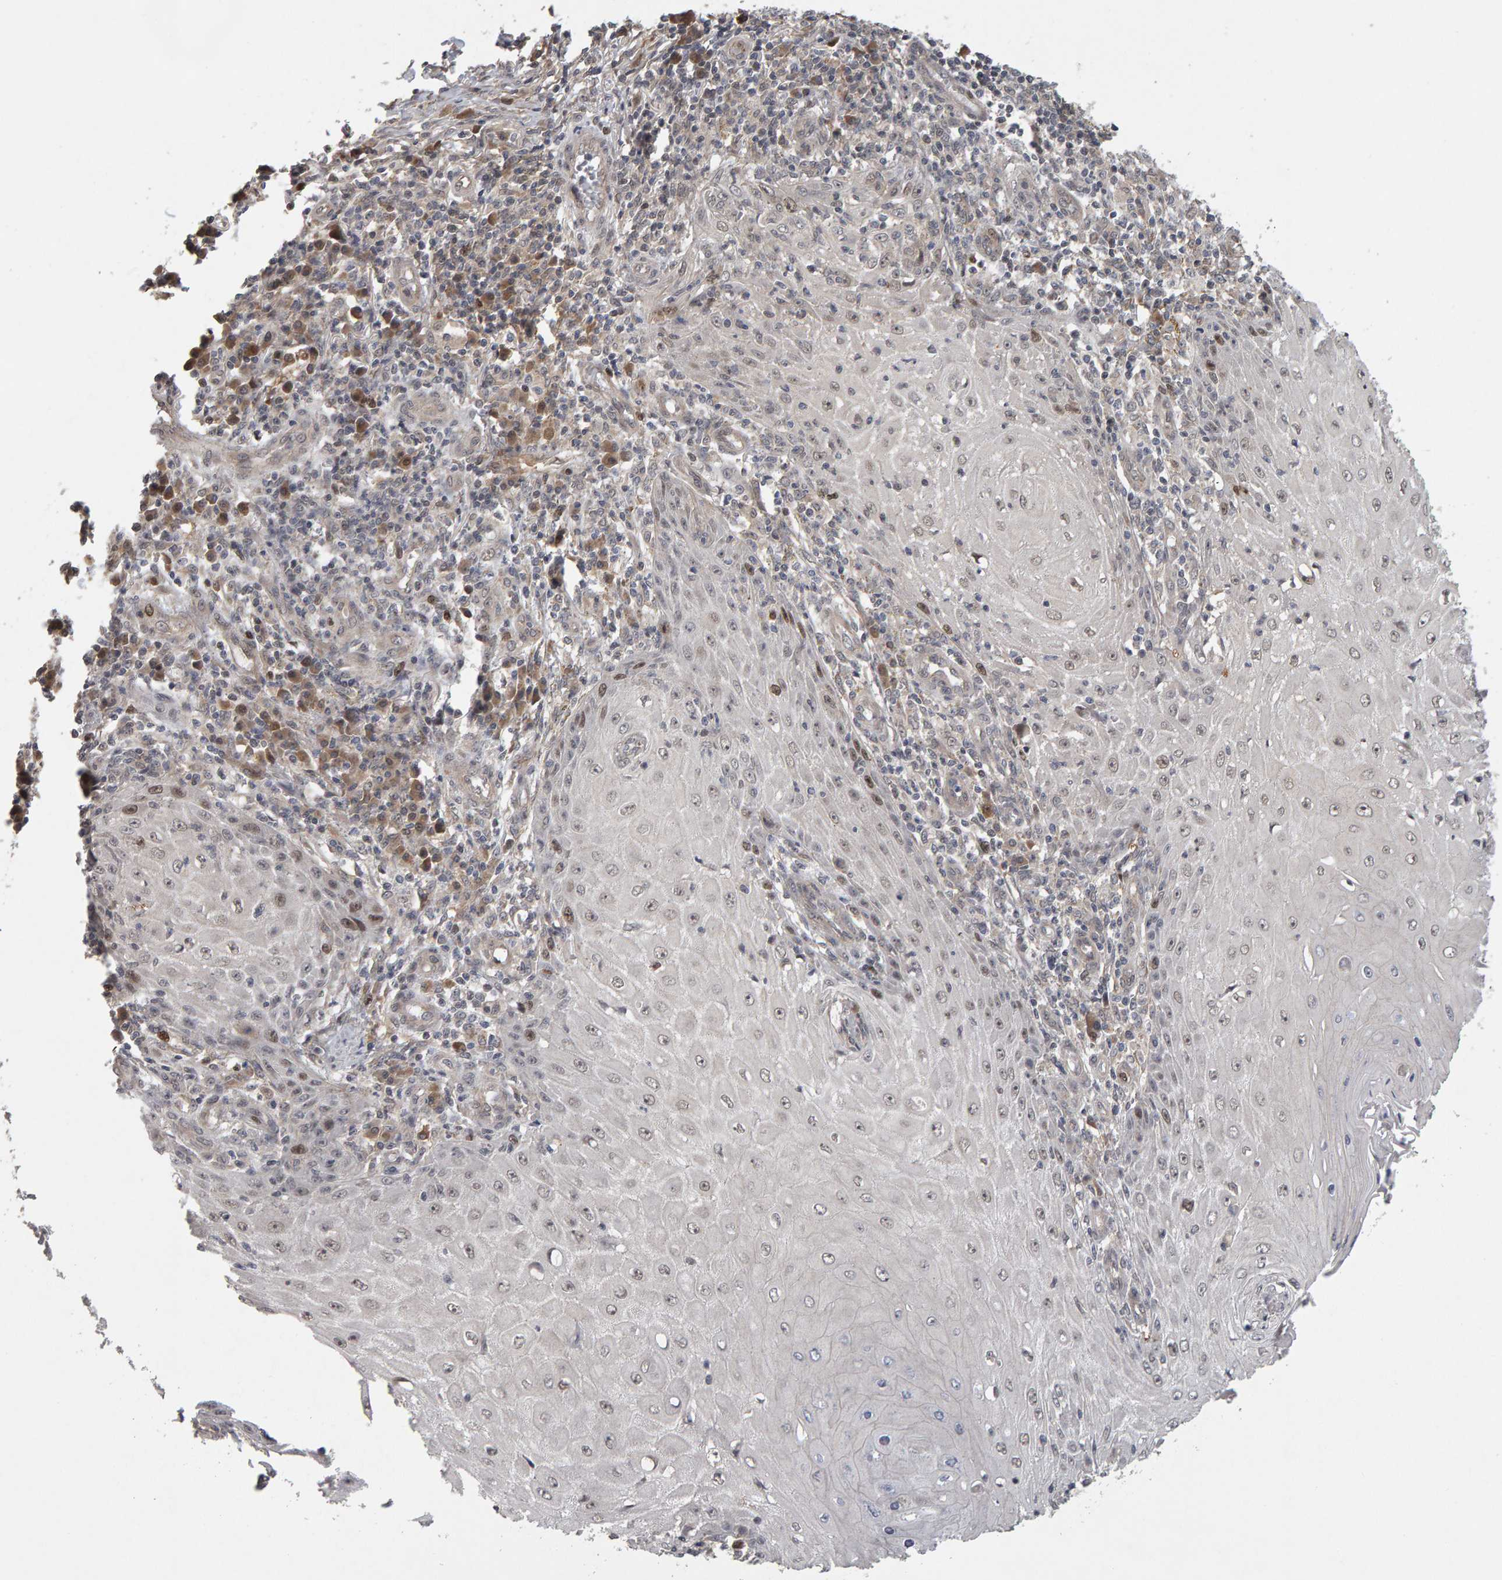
{"staining": {"intensity": "weak", "quantity": "<25%", "location": "nuclear"}, "tissue": "skin cancer", "cell_type": "Tumor cells", "image_type": "cancer", "snomed": [{"axis": "morphology", "description": "Squamous cell carcinoma, NOS"}, {"axis": "topography", "description": "Skin"}], "caption": "A histopathology image of human skin cancer is negative for staining in tumor cells. The staining was performed using DAB to visualize the protein expression in brown, while the nuclei were stained in blue with hematoxylin (Magnification: 20x).", "gene": "CDCA5", "patient": {"sex": "female", "age": 73}}